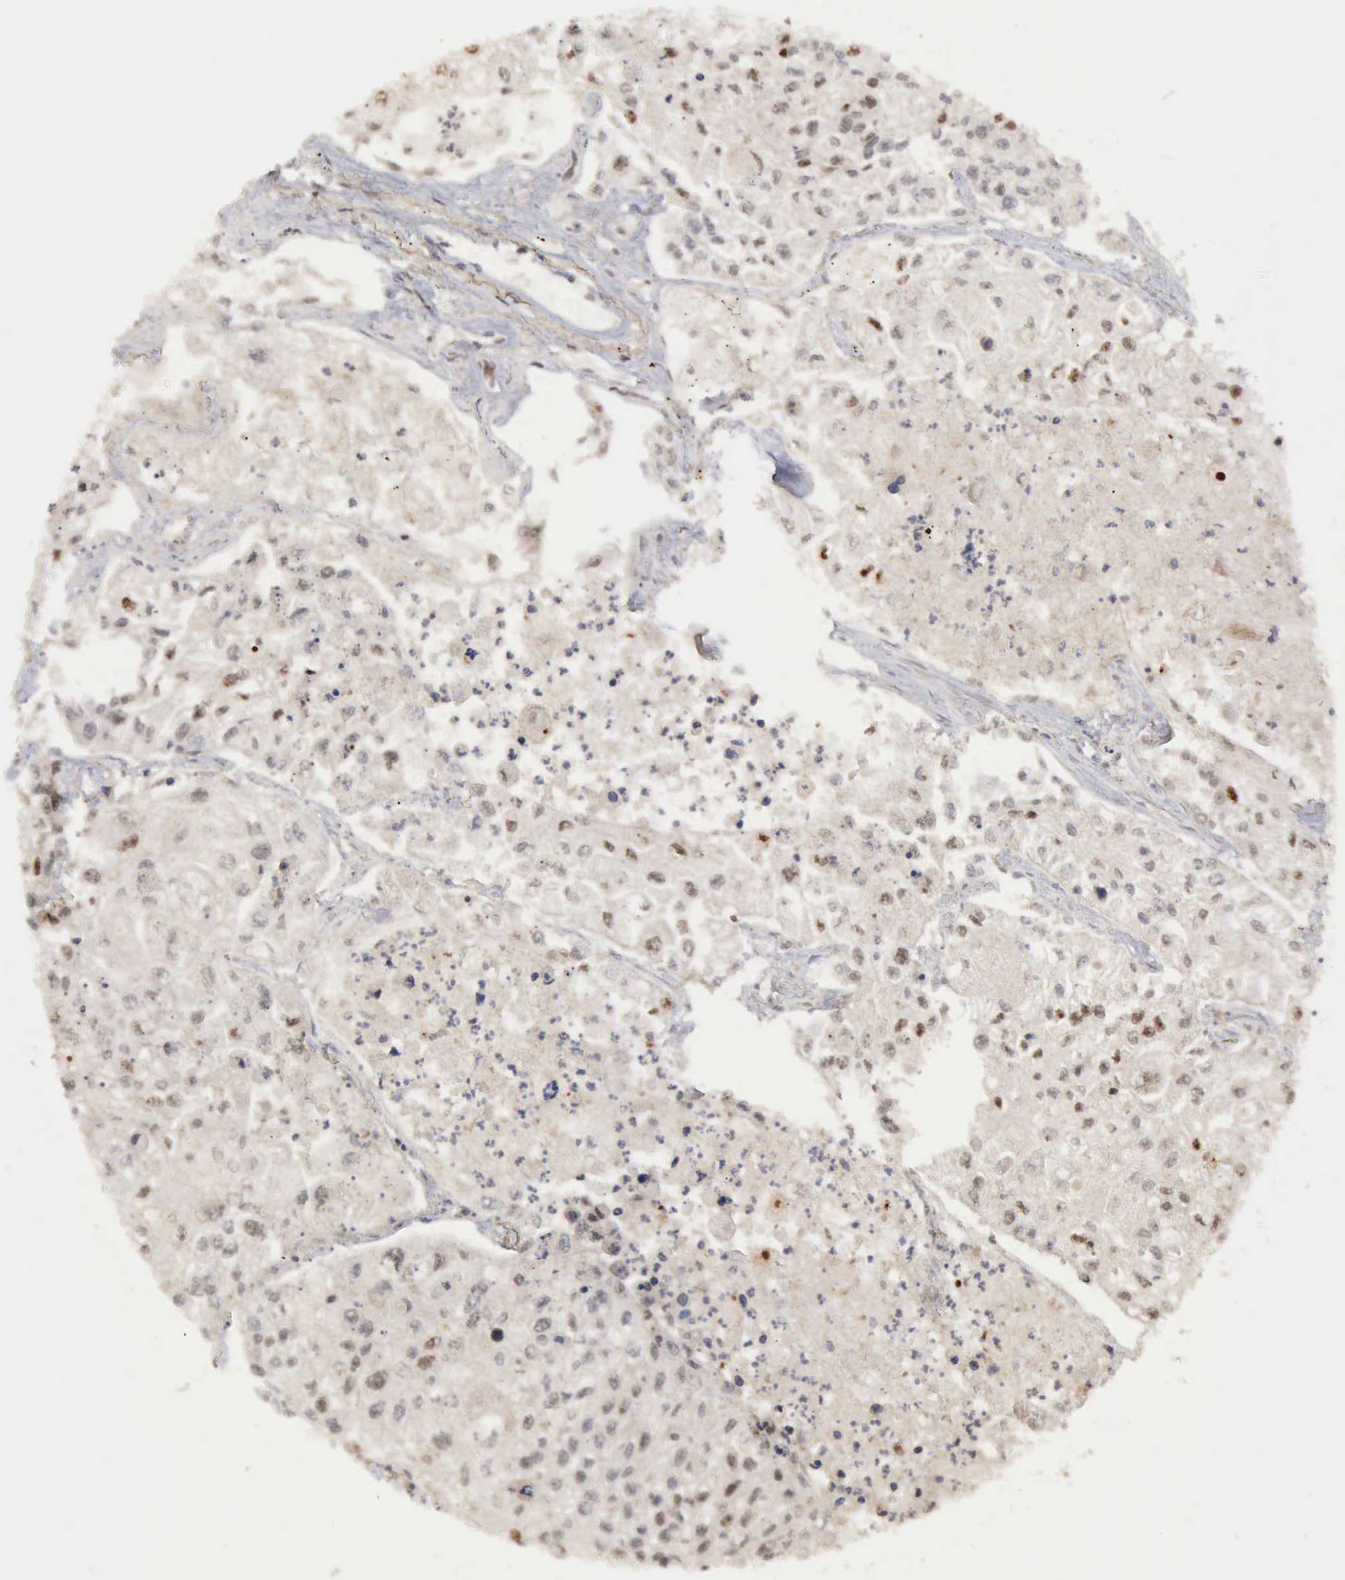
{"staining": {"intensity": "weak", "quantity": "<25%", "location": "nuclear"}, "tissue": "lung cancer", "cell_type": "Tumor cells", "image_type": "cancer", "snomed": [{"axis": "morphology", "description": "Squamous cell carcinoma, NOS"}, {"axis": "topography", "description": "Lung"}], "caption": "Micrograph shows no significant protein positivity in tumor cells of lung cancer (squamous cell carcinoma).", "gene": "CDKN2A", "patient": {"sex": "male", "age": 75}}